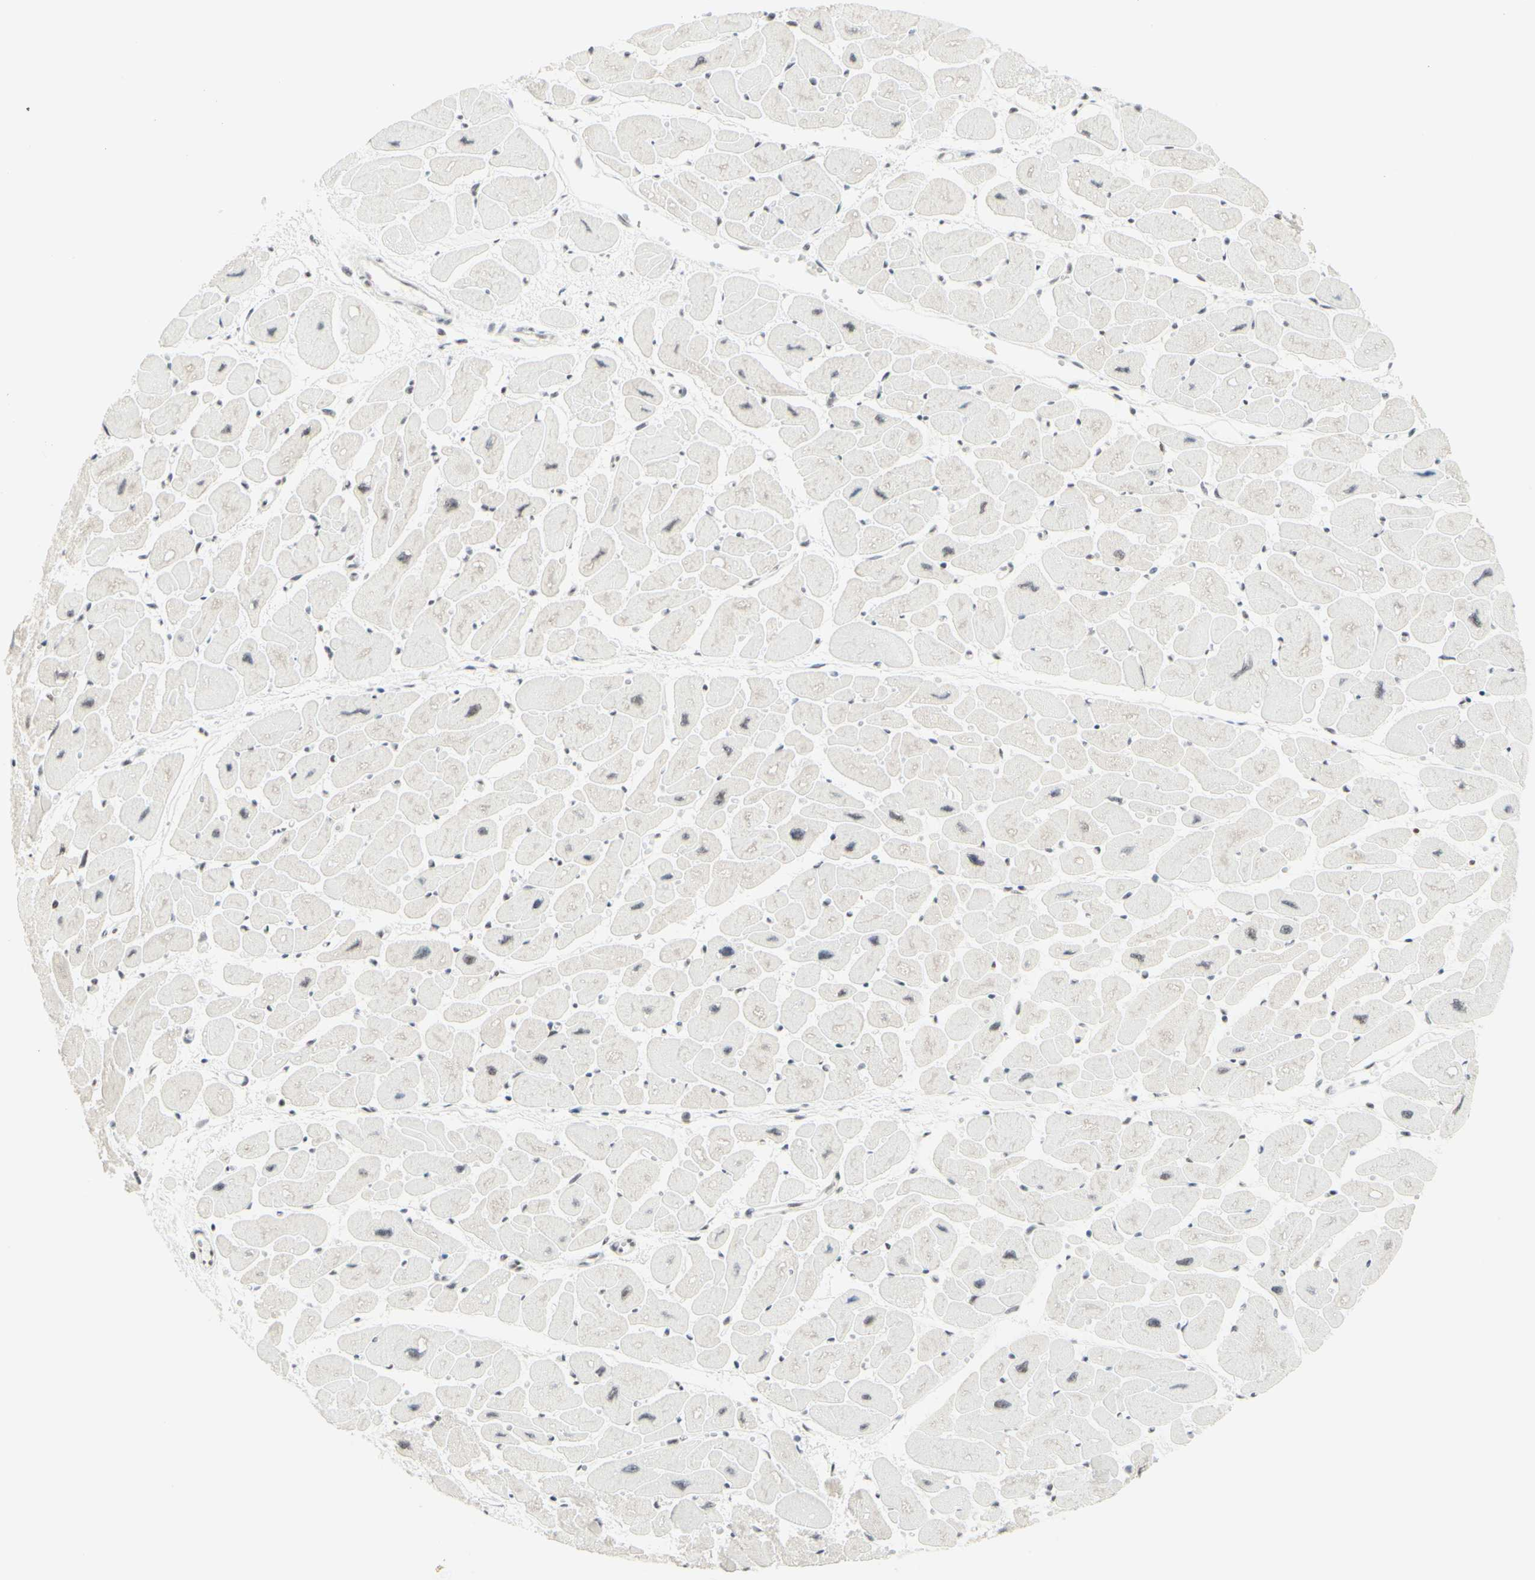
{"staining": {"intensity": "weak", "quantity": "<25%", "location": "nuclear"}, "tissue": "heart muscle", "cell_type": "Cardiomyocytes", "image_type": "normal", "snomed": [{"axis": "morphology", "description": "Normal tissue, NOS"}, {"axis": "topography", "description": "Heart"}], "caption": "The photomicrograph displays no staining of cardiomyocytes in unremarkable heart muscle.", "gene": "WTAP", "patient": {"sex": "female", "age": 54}}